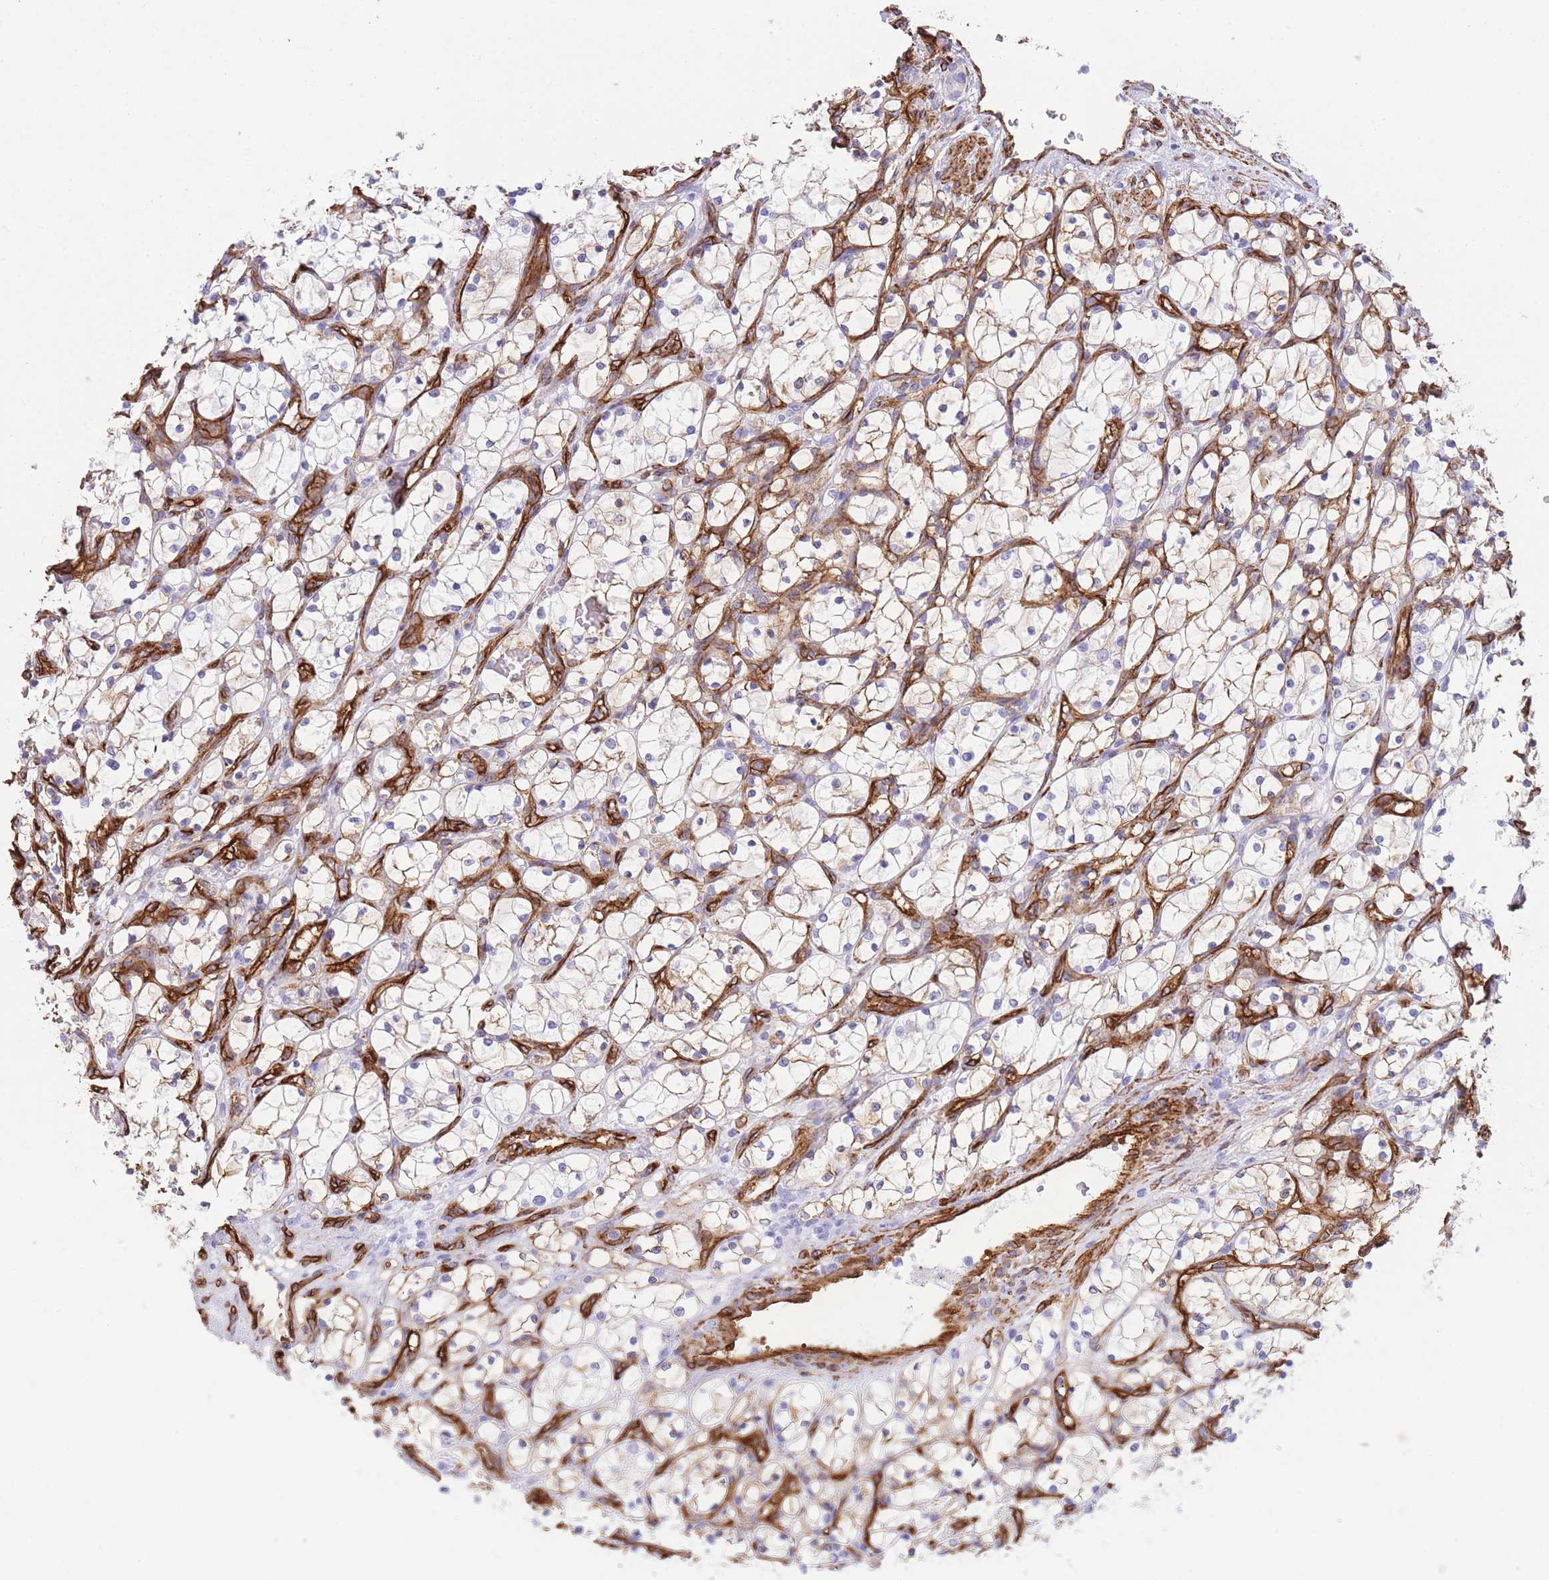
{"staining": {"intensity": "negative", "quantity": "none", "location": "none"}, "tissue": "renal cancer", "cell_type": "Tumor cells", "image_type": "cancer", "snomed": [{"axis": "morphology", "description": "Adenocarcinoma, NOS"}, {"axis": "topography", "description": "Kidney"}], "caption": "Human adenocarcinoma (renal) stained for a protein using immunohistochemistry (IHC) demonstrates no expression in tumor cells.", "gene": "CAVIN1", "patient": {"sex": "female", "age": 69}}